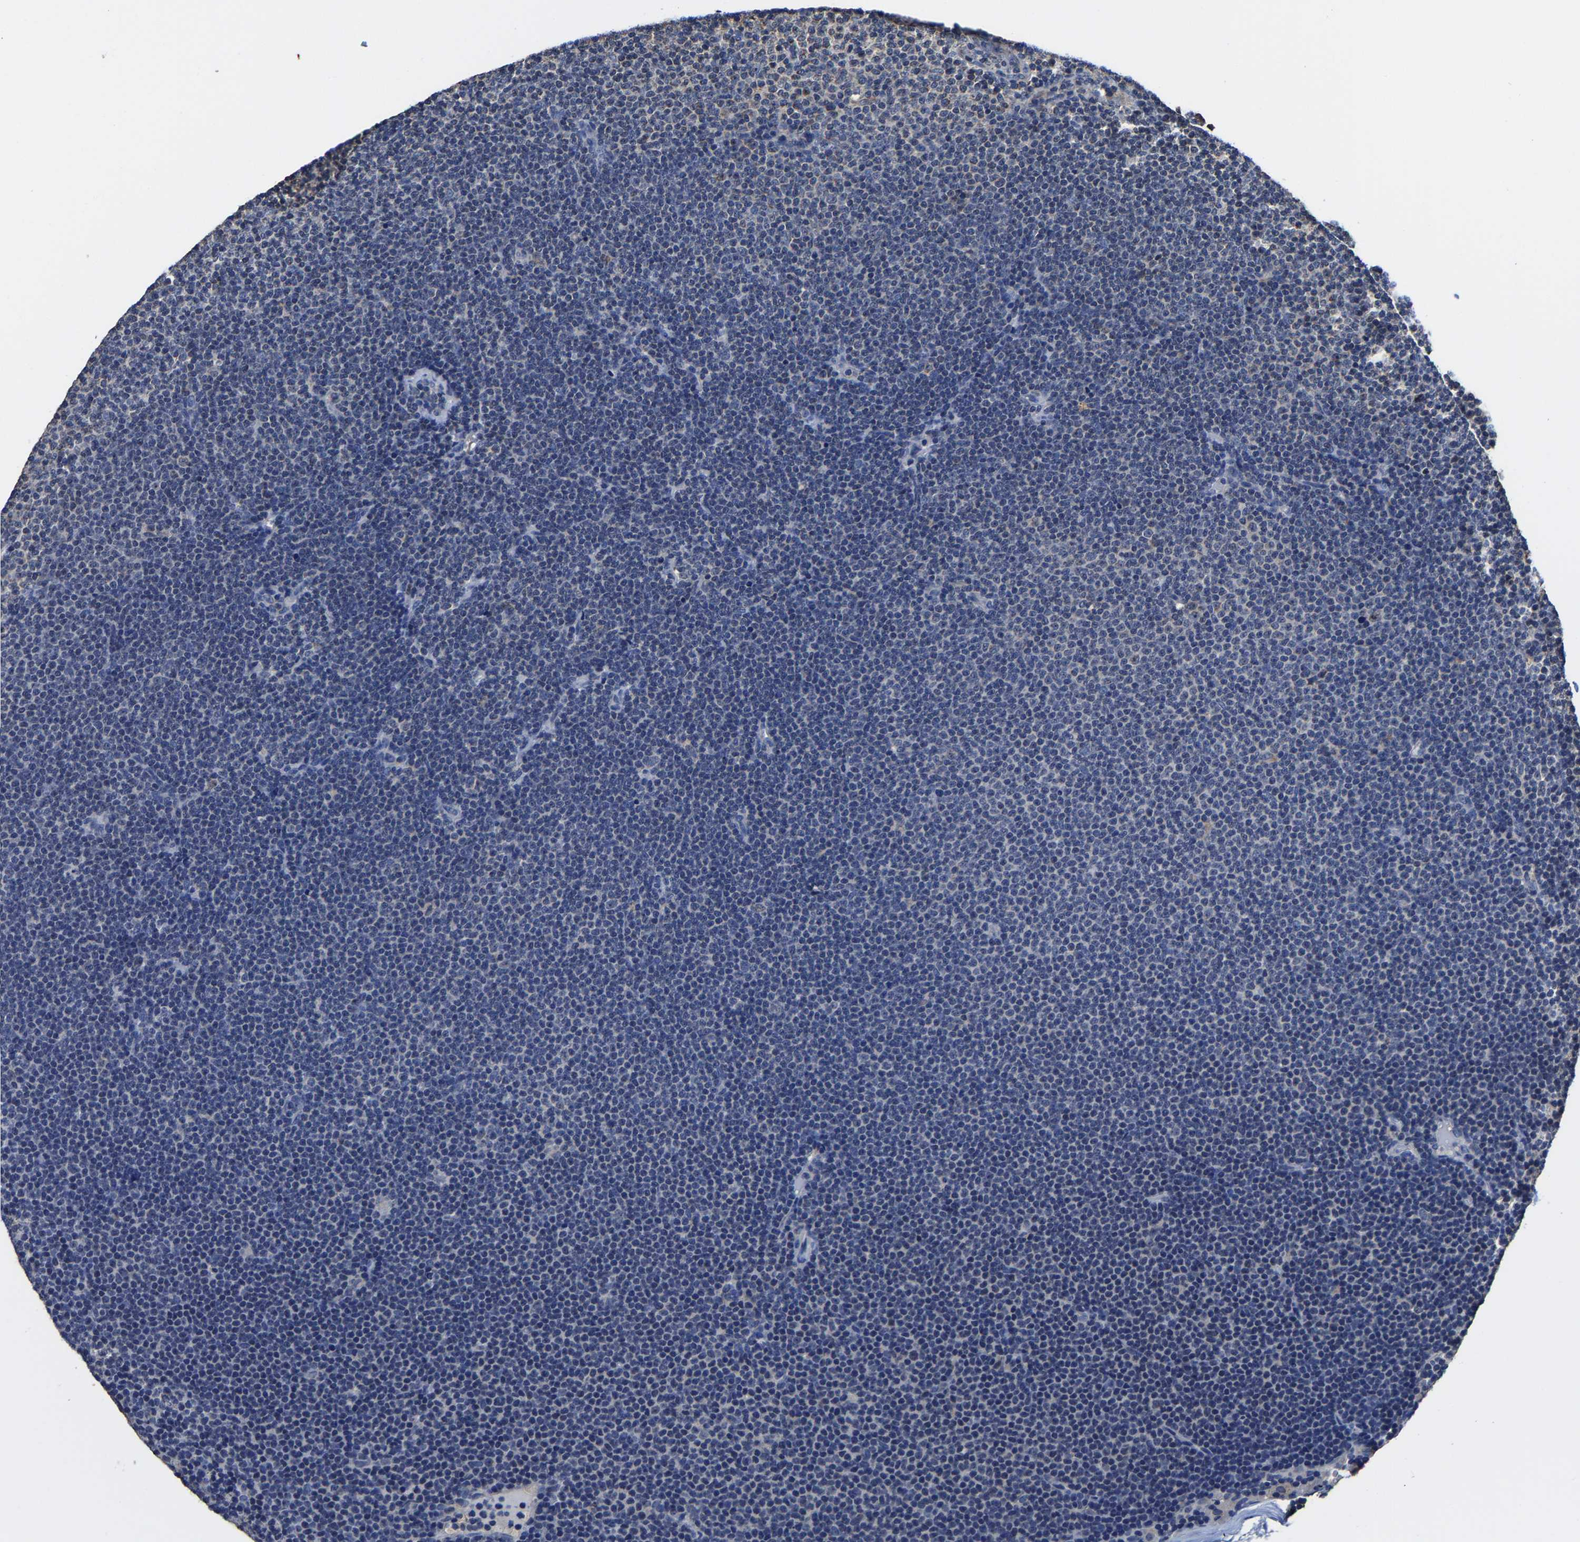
{"staining": {"intensity": "negative", "quantity": "none", "location": "none"}, "tissue": "lymphoma", "cell_type": "Tumor cells", "image_type": "cancer", "snomed": [{"axis": "morphology", "description": "Malignant lymphoma, non-Hodgkin's type, Low grade"}, {"axis": "topography", "description": "Lymph node"}], "caption": "Photomicrograph shows no significant protein positivity in tumor cells of malignant lymphoma, non-Hodgkin's type (low-grade). (DAB immunohistochemistry (IHC), high magnification).", "gene": "ZCCHC7", "patient": {"sex": "female", "age": 53}}